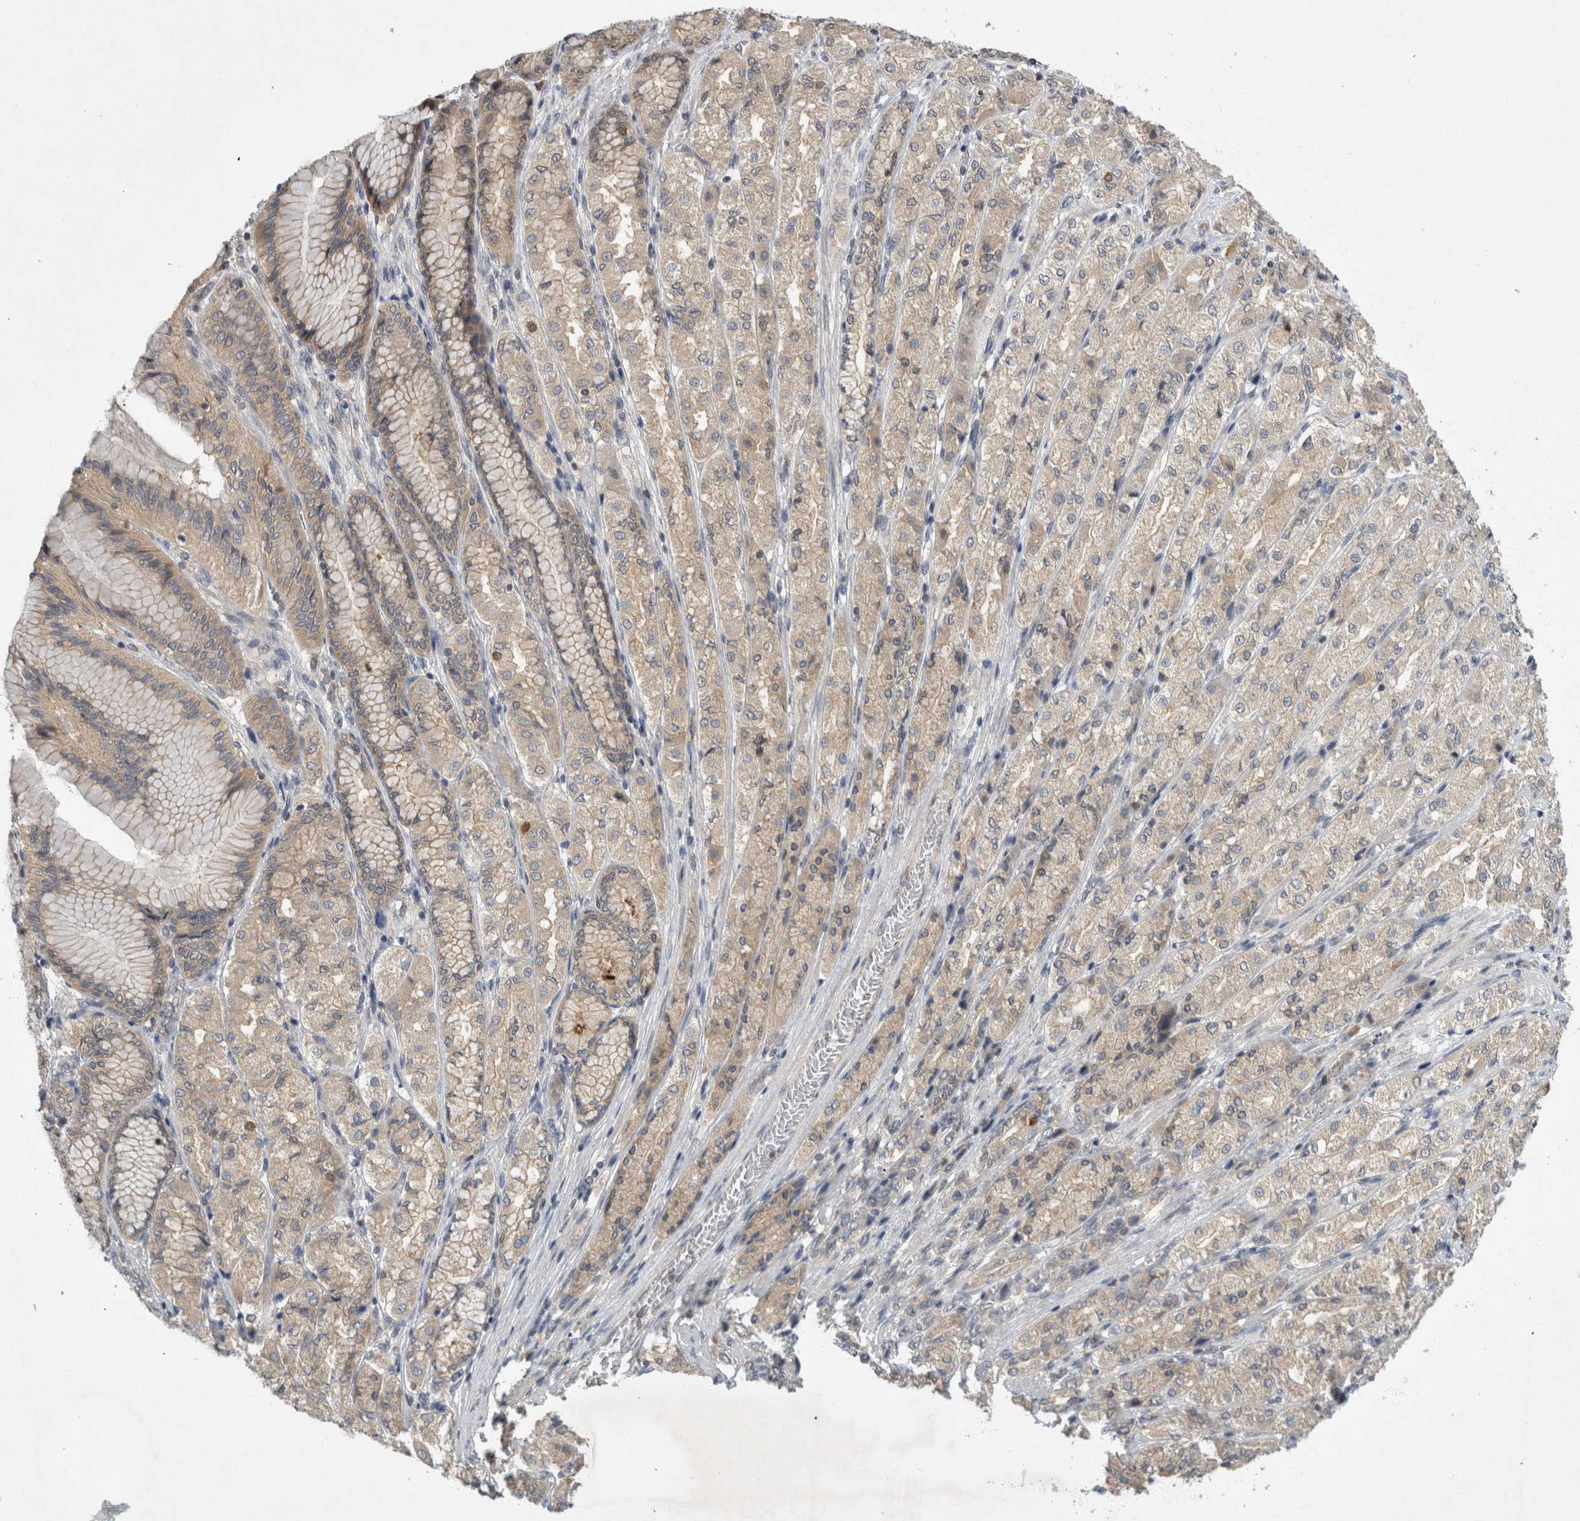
{"staining": {"intensity": "weak", "quantity": ">75%", "location": "cytoplasmic/membranous"}, "tissue": "stomach cancer", "cell_type": "Tumor cells", "image_type": "cancer", "snomed": [{"axis": "morphology", "description": "Adenocarcinoma, NOS"}, {"axis": "topography", "description": "Stomach"}], "caption": "Stomach cancer (adenocarcinoma) stained with a protein marker exhibits weak staining in tumor cells.", "gene": "AASDHPPT", "patient": {"sex": "female", "age": 65}}